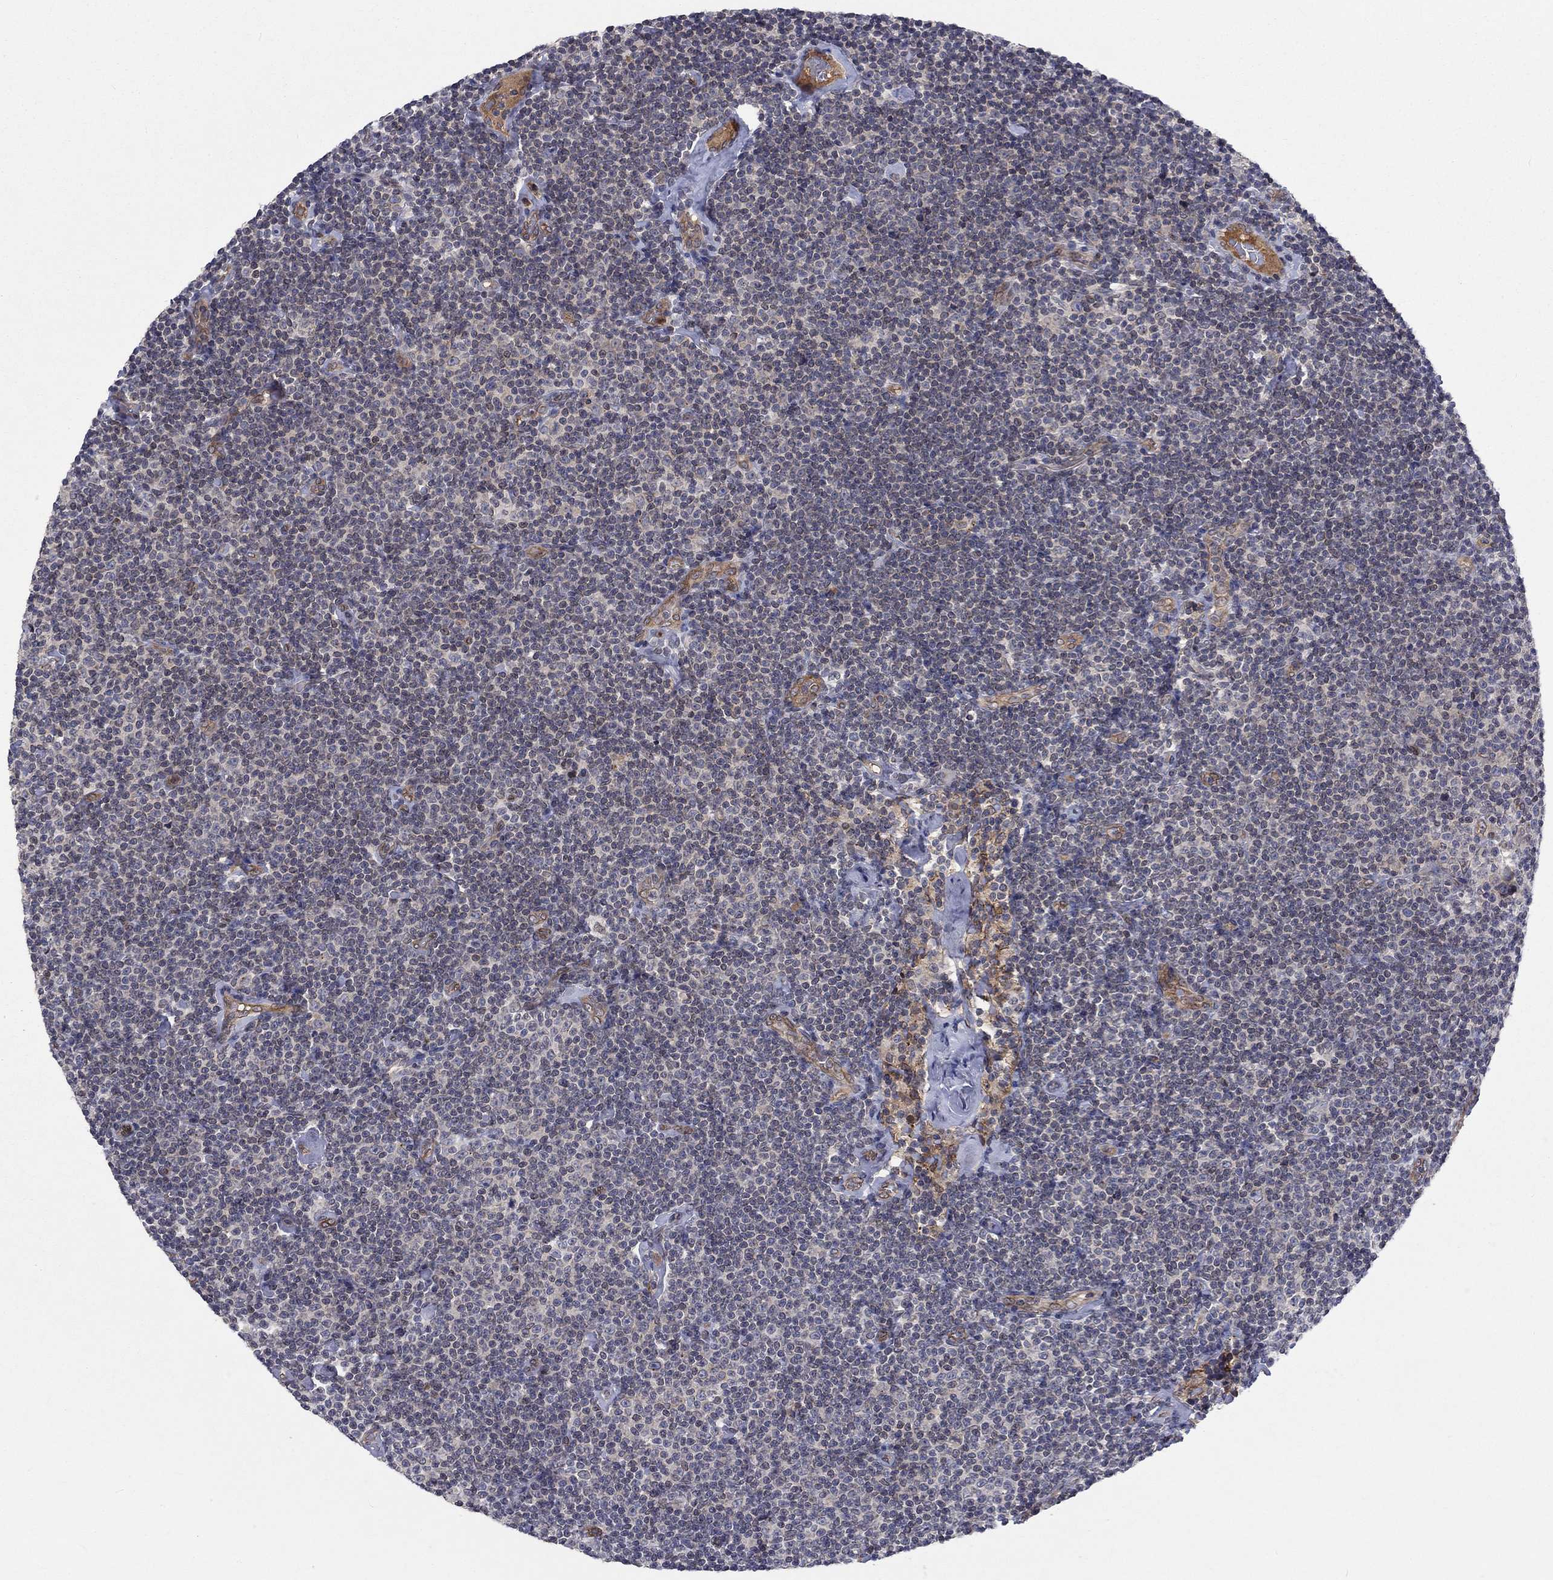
{"staining": {"intensity": "negative", "quantity": "none", "location": "none"}, "tissue": "lymphoma", "cell_type": "Tumor cells", "image_type": "cancer", "snomed": [{"axis": "morphology", "description": "Malignant lymphoma, non-Hodgkin's type, Low grade"}, {"axis": "topography", "description": "Lymph node"}], "caption": "Immunohistochemistry (IHC) of human low-grade malignant lymphoma, non-Hodgkin's type reveals no expression in tumor cells.", "gene": "CETN3", "patient": {"sex": "male", "age": 81}}